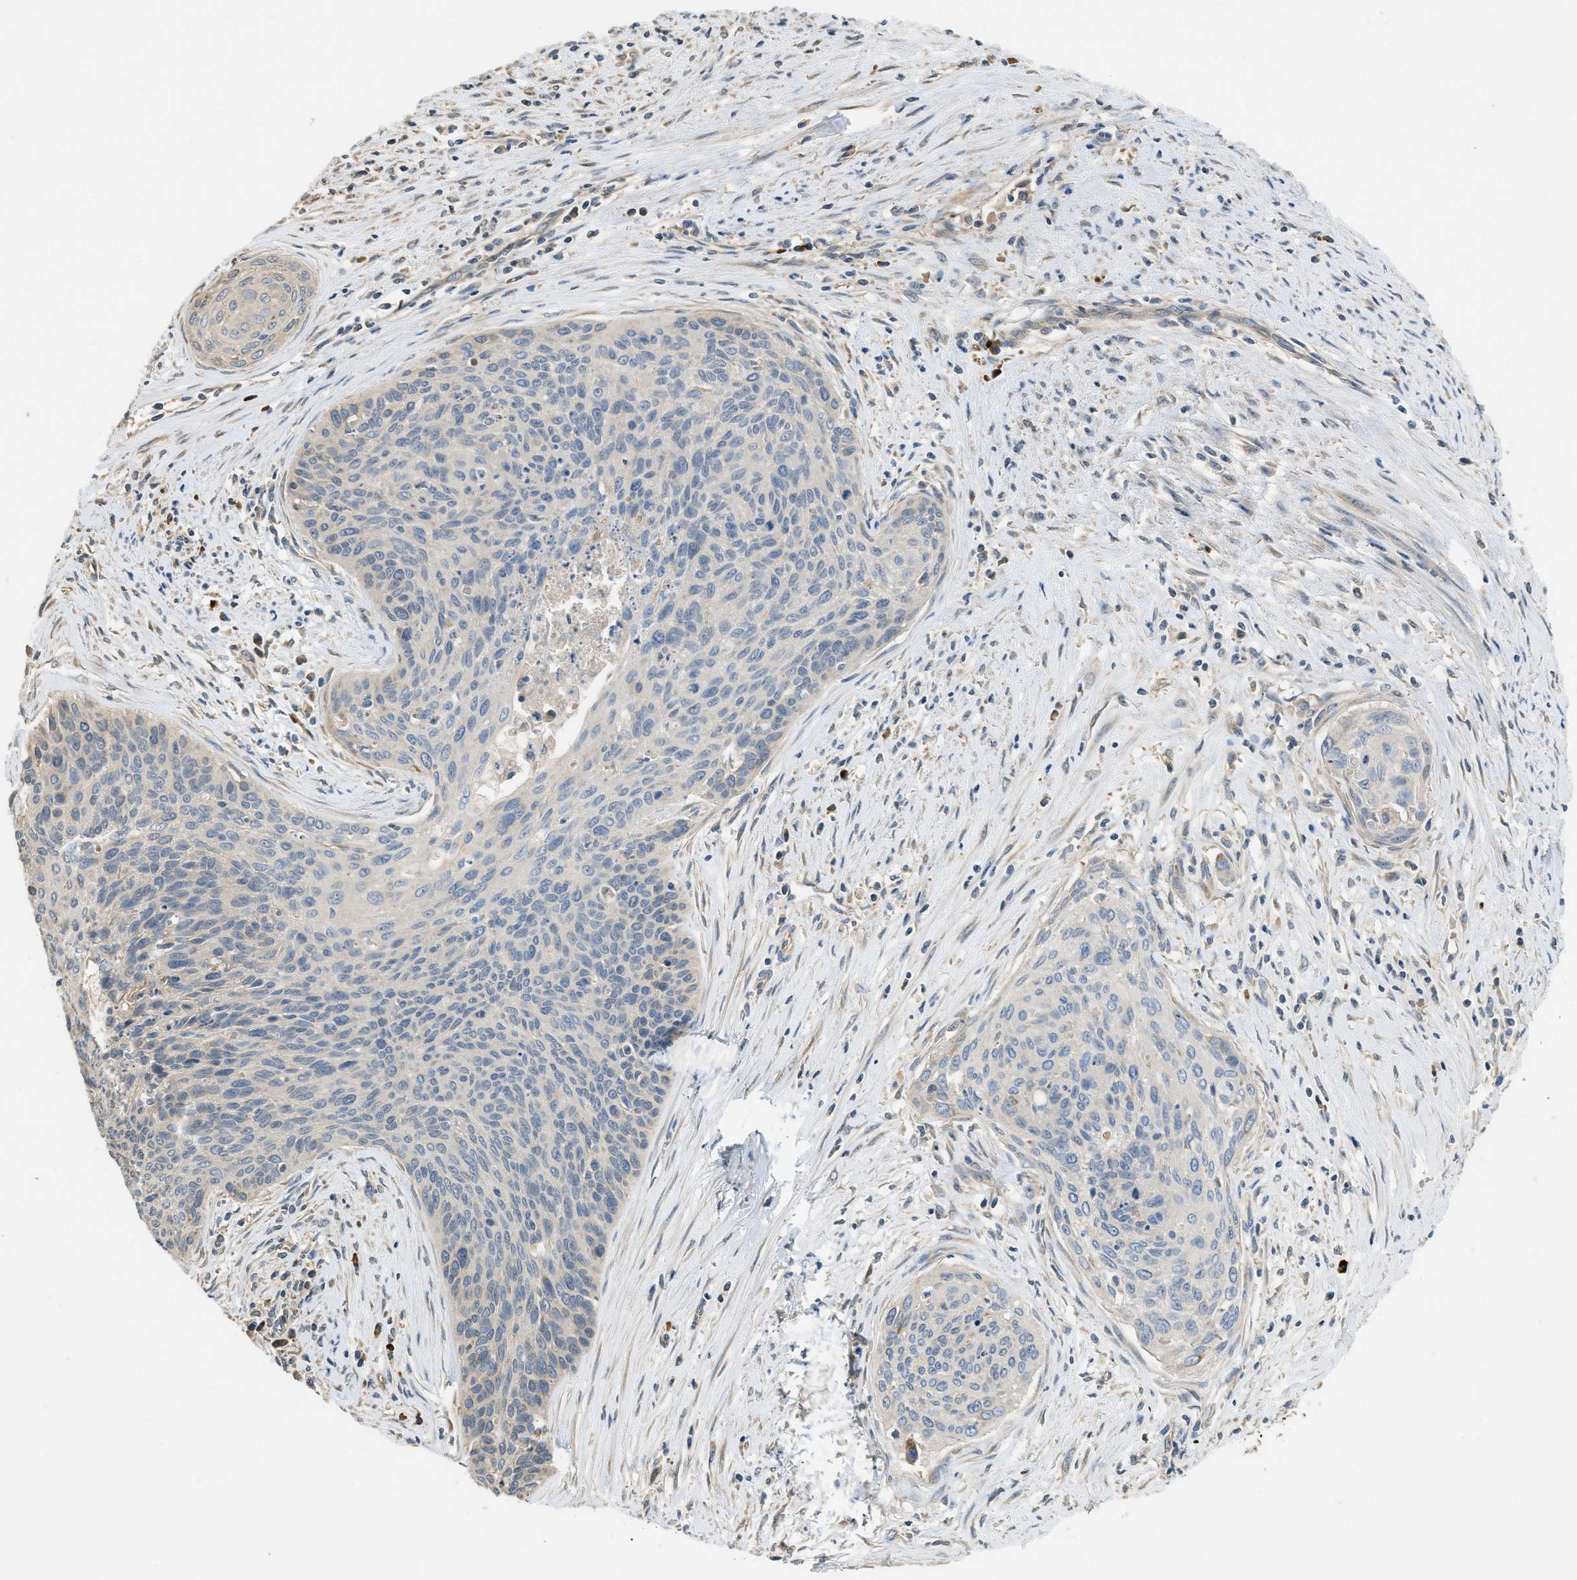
{"staining": {"intensity": "moderate", "quantity": "<25%", "location": "cytoplasmic/membranous"}, "tissue": "cervical cancer", "cell_type": "Tumor cells", "image_type": "cancer", "snomed": [{"axis": "morphology", "description": "Squamous cell carcinoma, NOS"}, {"axis": "topography", "description": "Cervix"}], "caption": "Protein expression analysis of human cervical squamous cell carcinoma reveals moderate cytoplasmic/membranous expression in approximately <25% of tumor cells.", "gene": "RIPK2", "patient": {"sex": "female", "age": 55}}